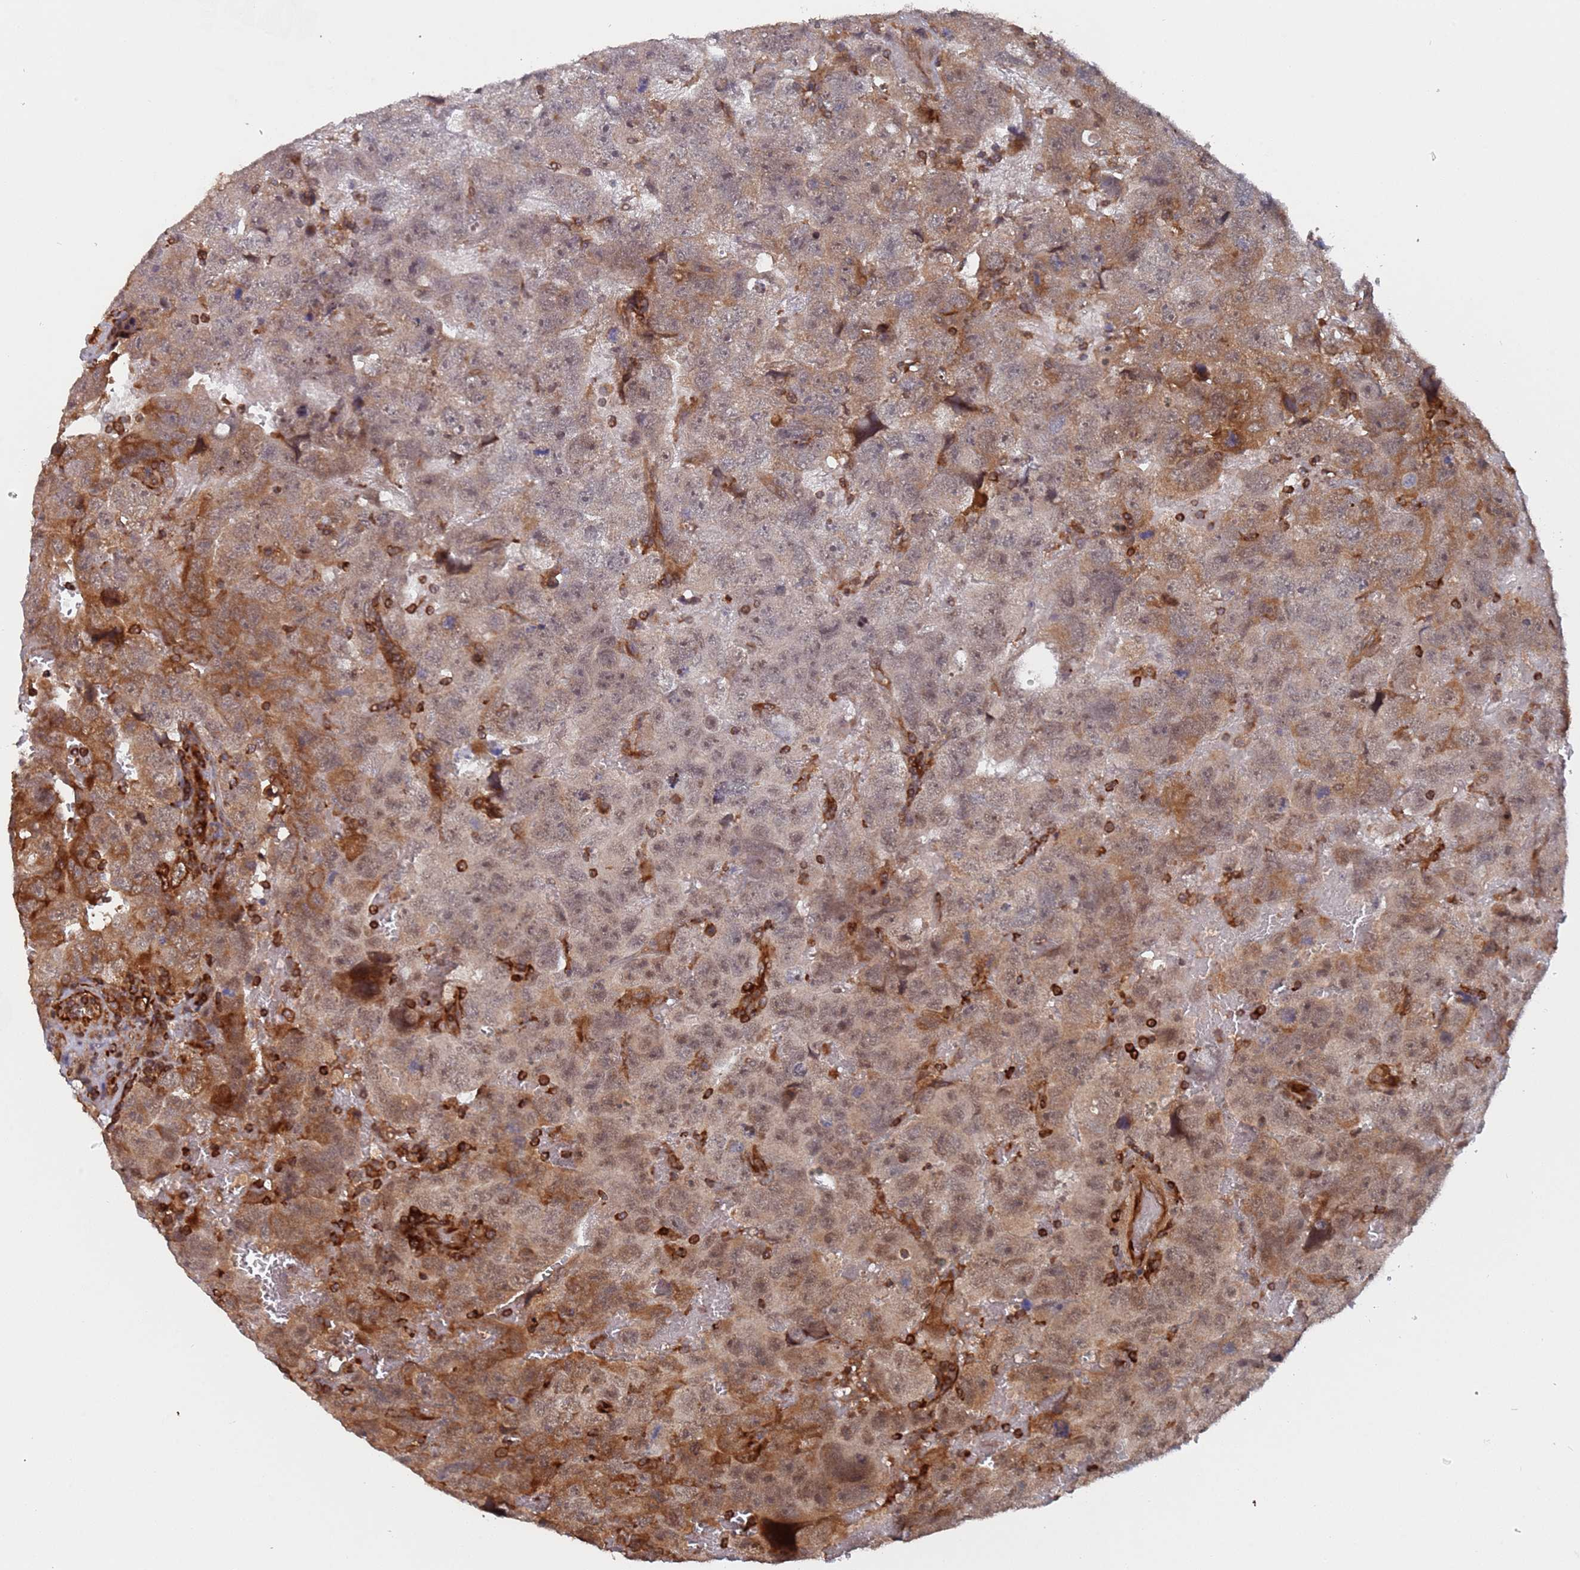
{"staining": {"intensity": "moderate", "quantity": "25%-75%", "location": "cytoplasmic/membranous,nuclear"}, "tissue": "testis cancer", "cell_type": "Tumor cells", "image_type": "cancer", "snomed": [{"axis": "morphology", "description": "Carcinoma, Embryonal, NOS"}, {"axis": "topography", "description": "Testis"}], "caption": "Testis embryonal carcinoma stained with IHC reveals moderate cytoplasmic/membranous and nuclear positivity in about 25%-75% of tumor cells.", "gene": "DDX60", "patient": {"sex": "male", "age": 45}}